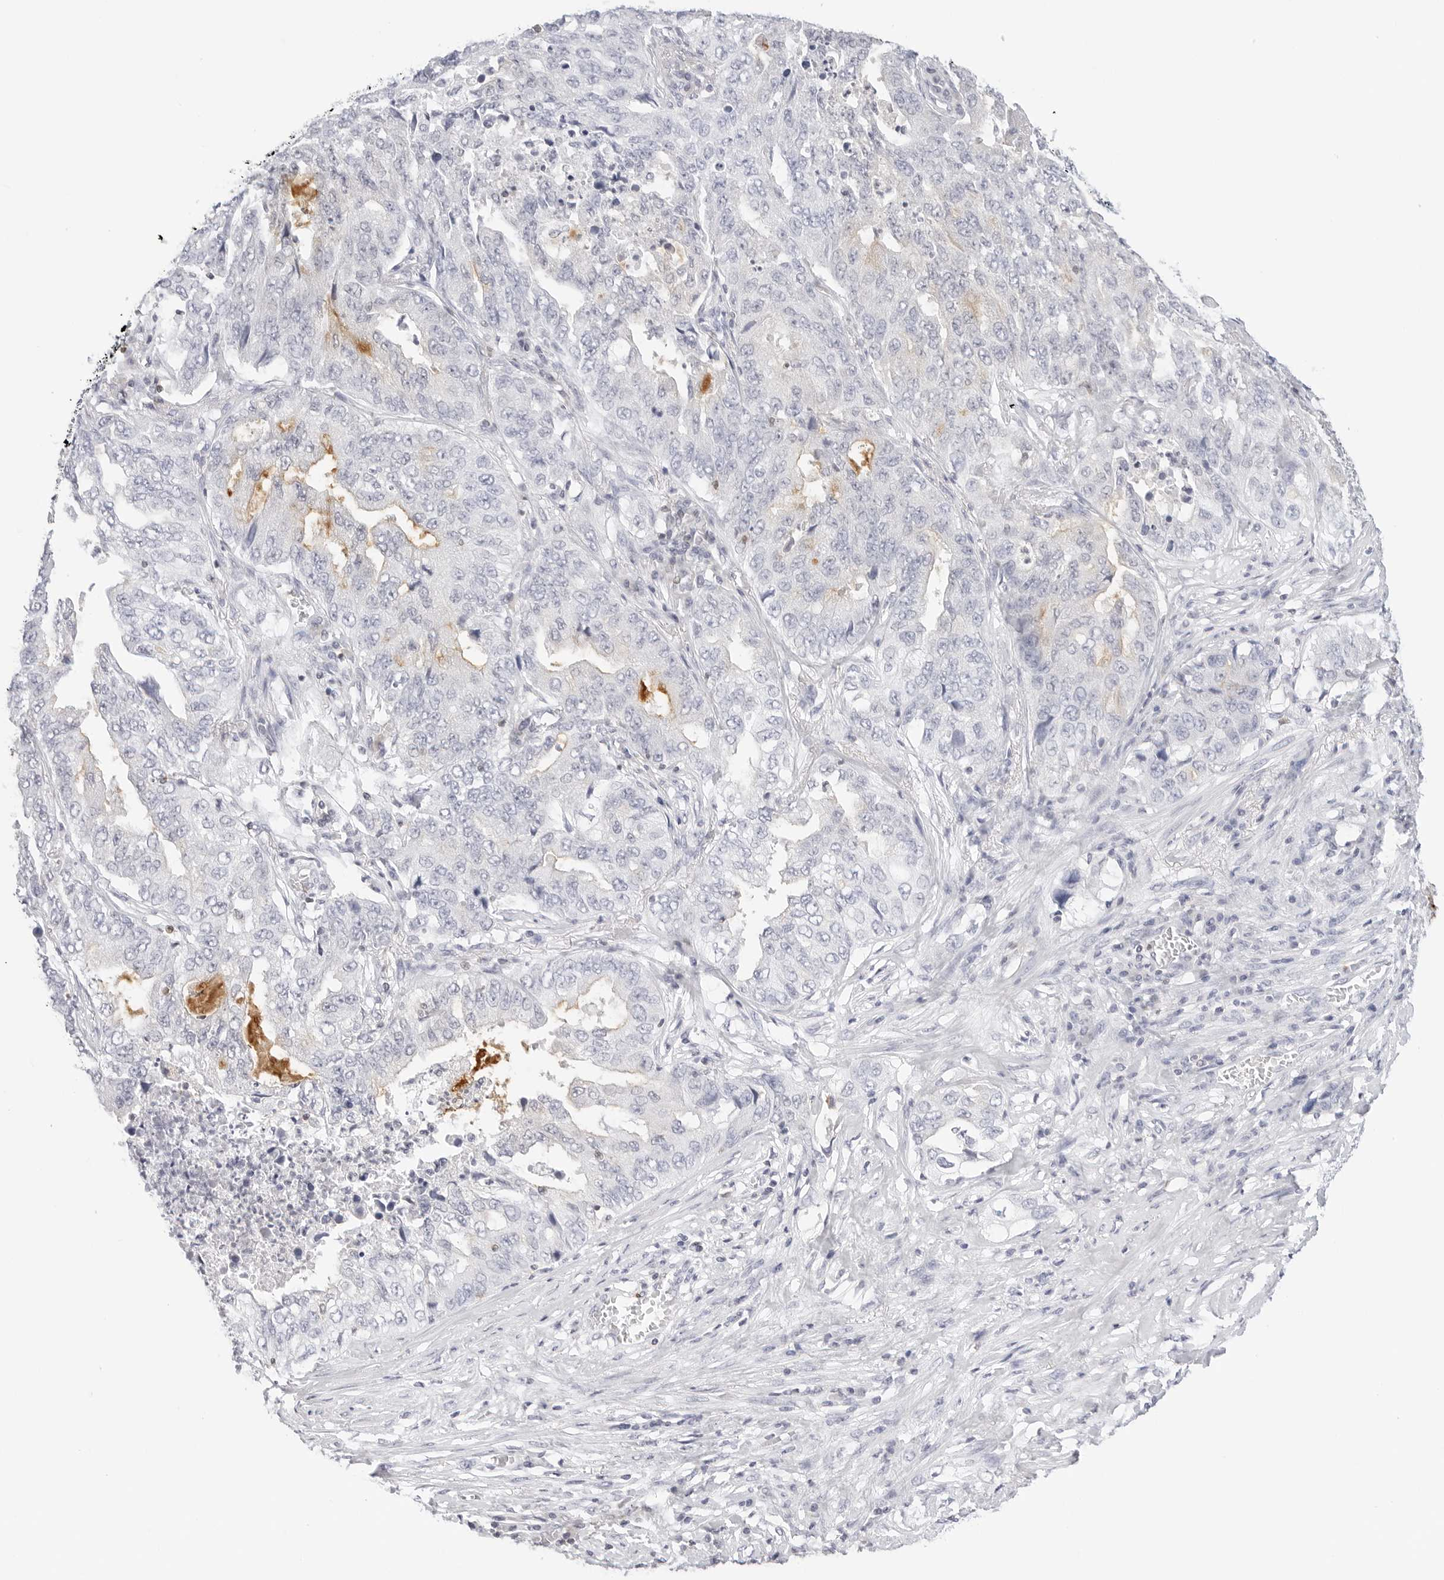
{"staining": {"intensity": "negative", "quantity": "none", "location": "none"}, "tissue": "lung cancer", "cell_type": "Tumor cells", "image_type": "cancer", "snomed": [{"axis": "morphology", "description": "Adenocarcinoma, NOS"}, {"axis": "topography", "description": "Lung"}], "caption": "DAB immunohistochemical staining of lung cancer (adenocarcinoma) exhibits no significant staining in tumor cells.", "gene": "SLC9A3R1", "patient": {"sex": "female", "age": 51}}